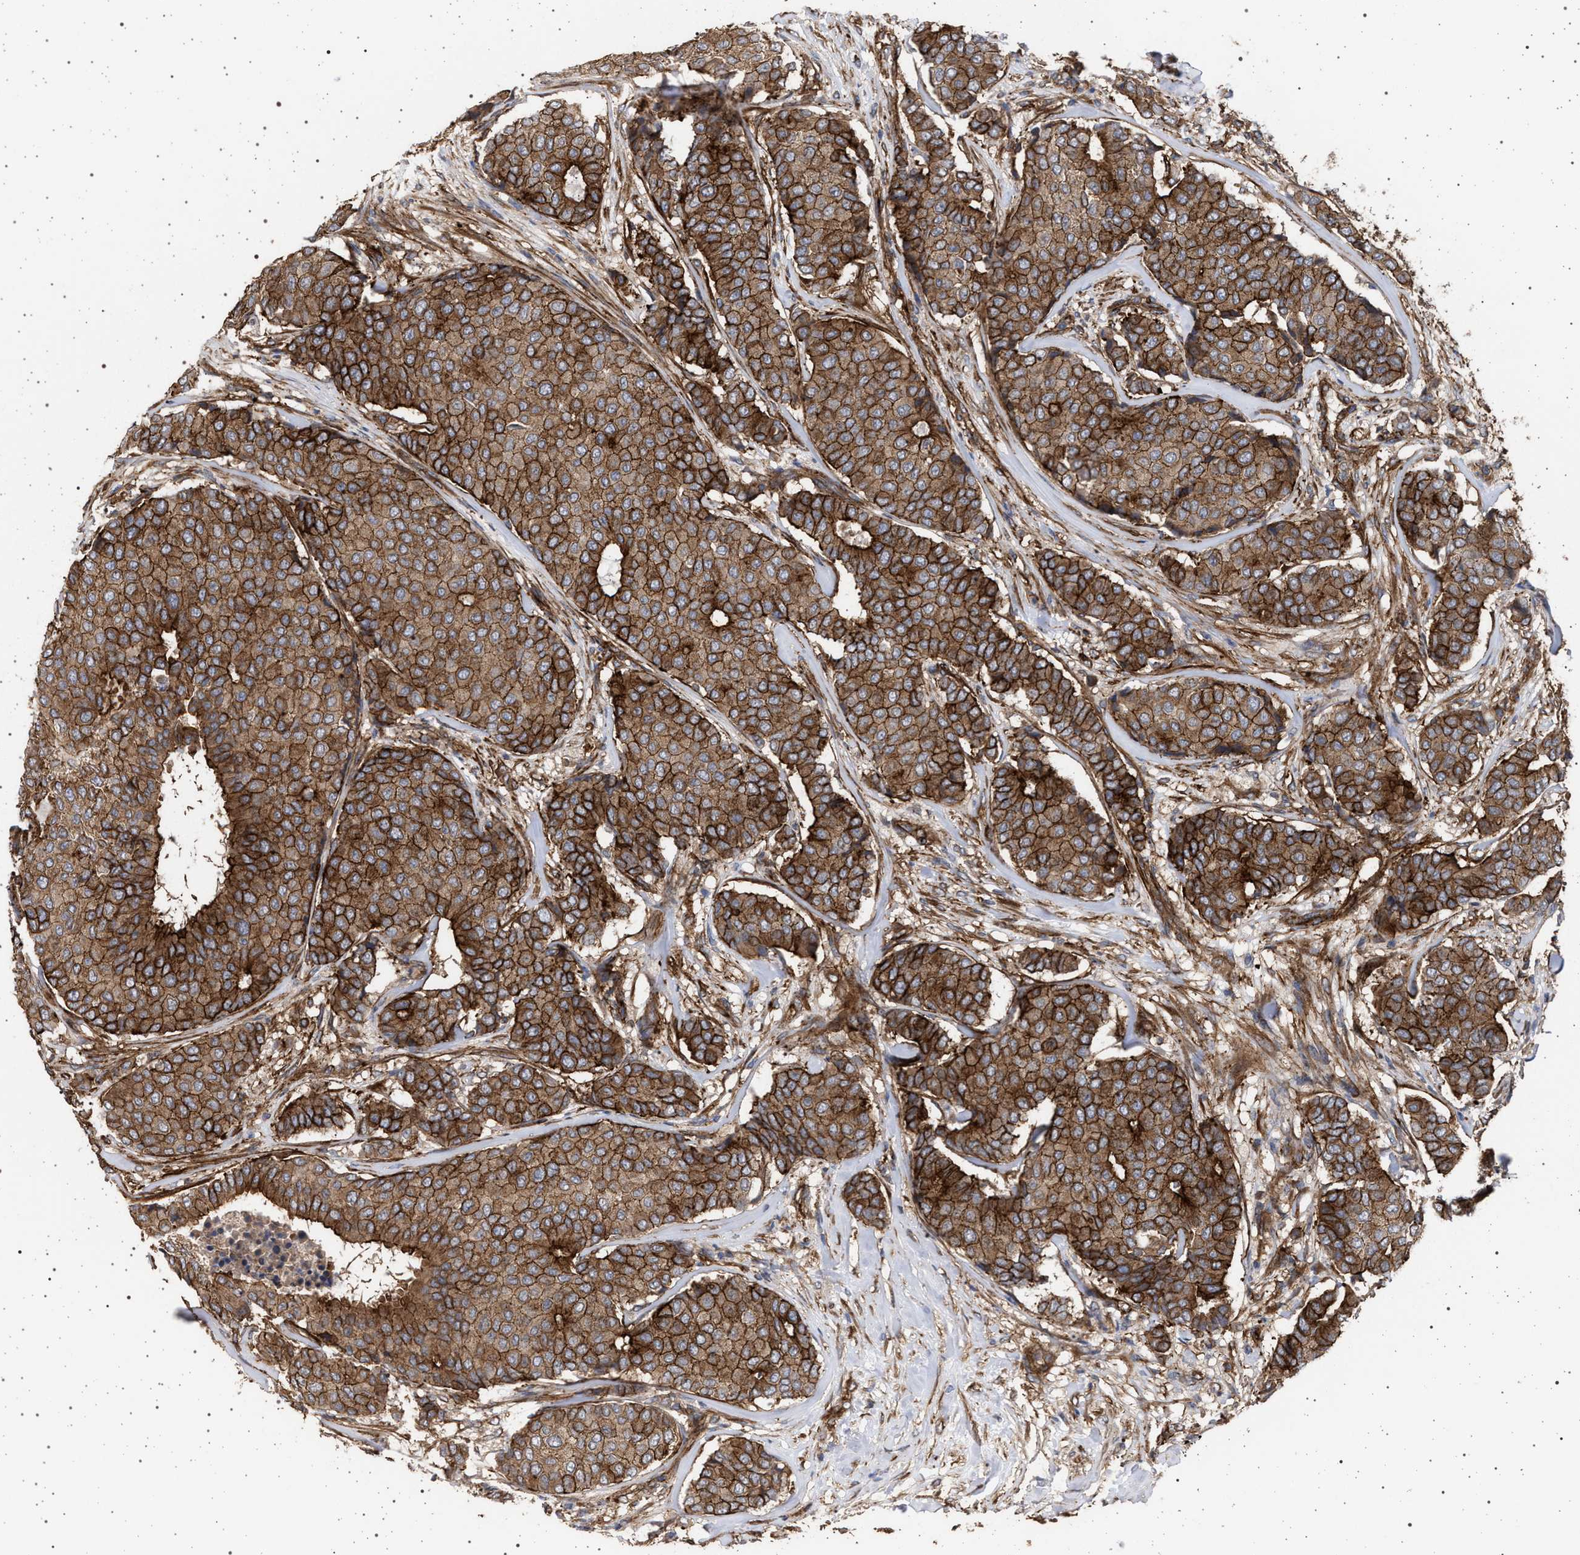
{"staining": {"intensity": "strong", "quantity": ">75%", "location": "cytoplasmic/membranous"}, "tissue": "breast cancer", "cell_type": "Tumor cells", "image_type": "cancer", "snomed": [{"axis": "morphology", "description": "Duct carcinoma"}, {"axis": "topography", "description": "Breast"}], "caption": "The micrograph demonstrates immunohistochemical staining of breast cancer (intraductal carcinoma). There is strong cytoplasmic/membranous staining is seen in approximately >75% of tumor cells.", "gene": "IFT20", "patient": {"sex": "female", "age": 75}}